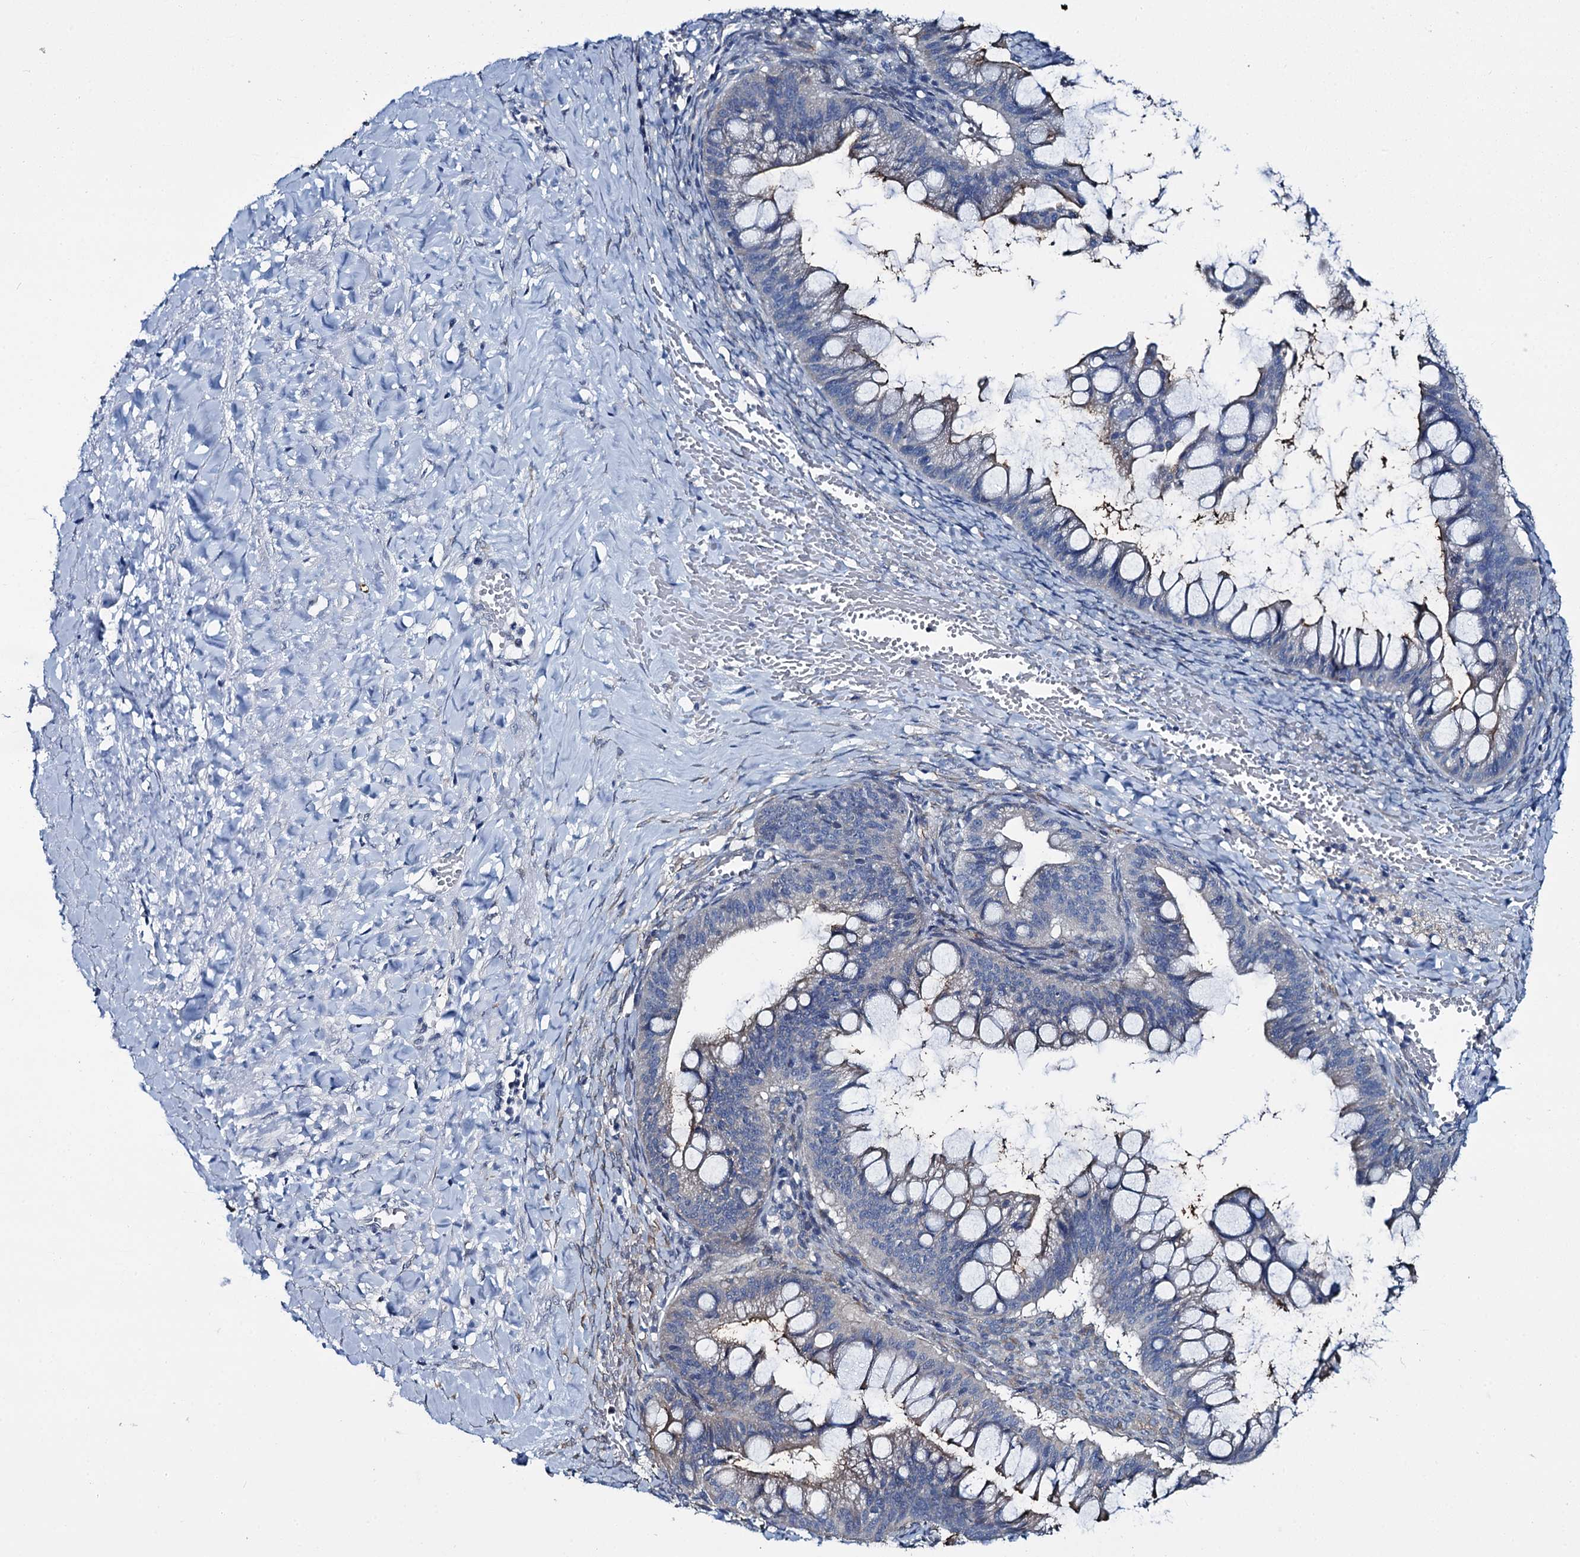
{"staining": {"intensity": "negative", "quantity": "none", "location": "none"}, "tissue": "ovarian cancer", "cell_type": "Tumor cells", "image_type": "cancer", "snomed": [{"axis": "morphology", "description": "Cystadenocarcinoma, mucinous, NOS"}, {"axis": "topography", "description": "Ovary"}], "caption": "DAB immunohistochemical staining of human ovarian mucinous cystadenocarcinoma reveals no significant staining in tumor cells. Nuclei are stained in blue.", "gene": "MIOX", "patient": {"sex": "female", "age": 73}}